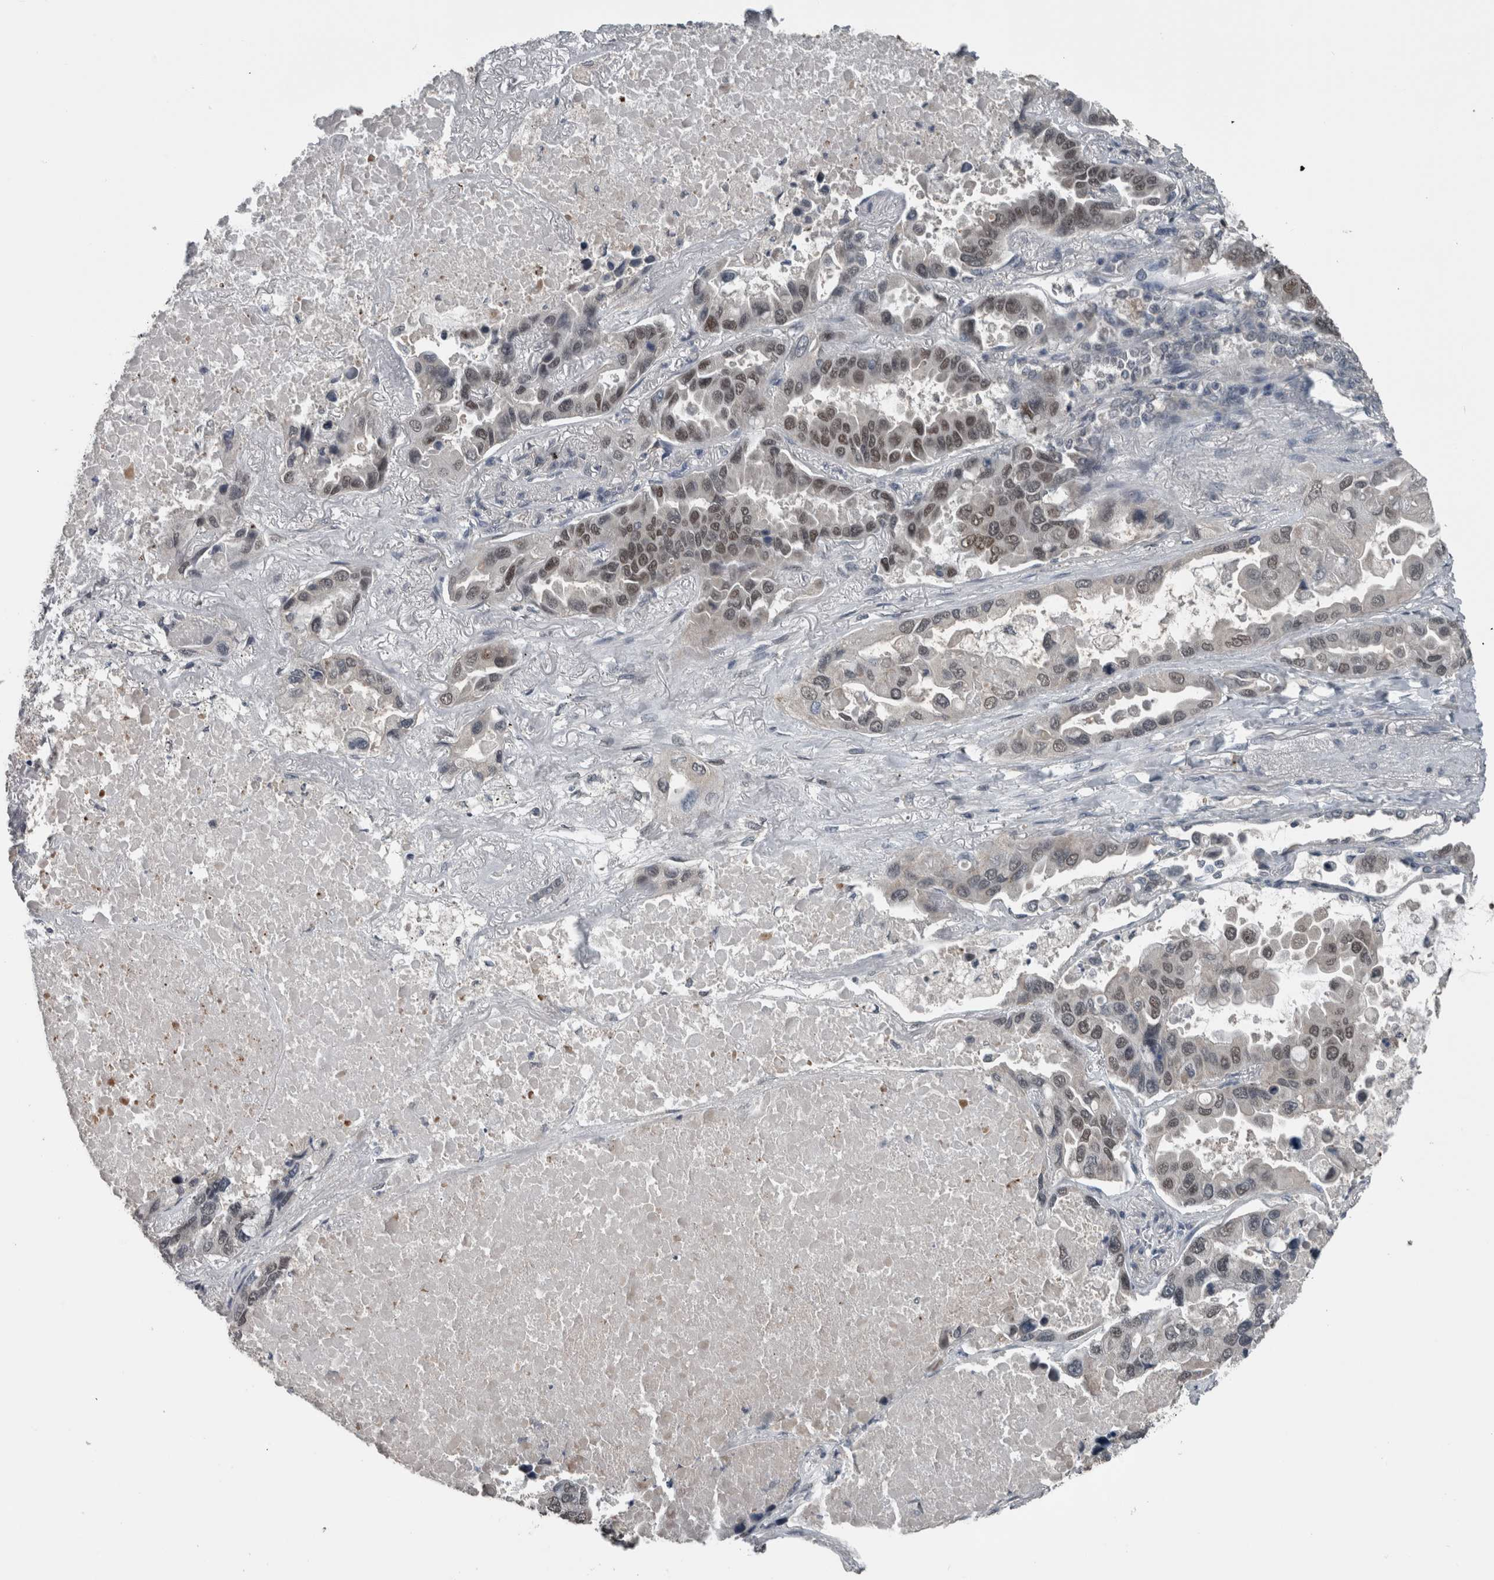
{"staining": {"intensity": "weak", "quantity": "25%-75%", "location": "nuclear"}, "tissue": "lung cancer", "cell_type": "Tumor cells", "image_type": "cancer", "snomed": [{"axis": "morphology", "description": "Adenocarcinoma, NOS"}, {"axis": "topography", "description": "Lung"}], "caption": "An image of lung cancer (adenocarcinoma) stained for a protein exhibits weak nuclear brown staining in tumor cells.", "gene": "ZBTB21", "patient": {"sex": "male", "age": 64}}